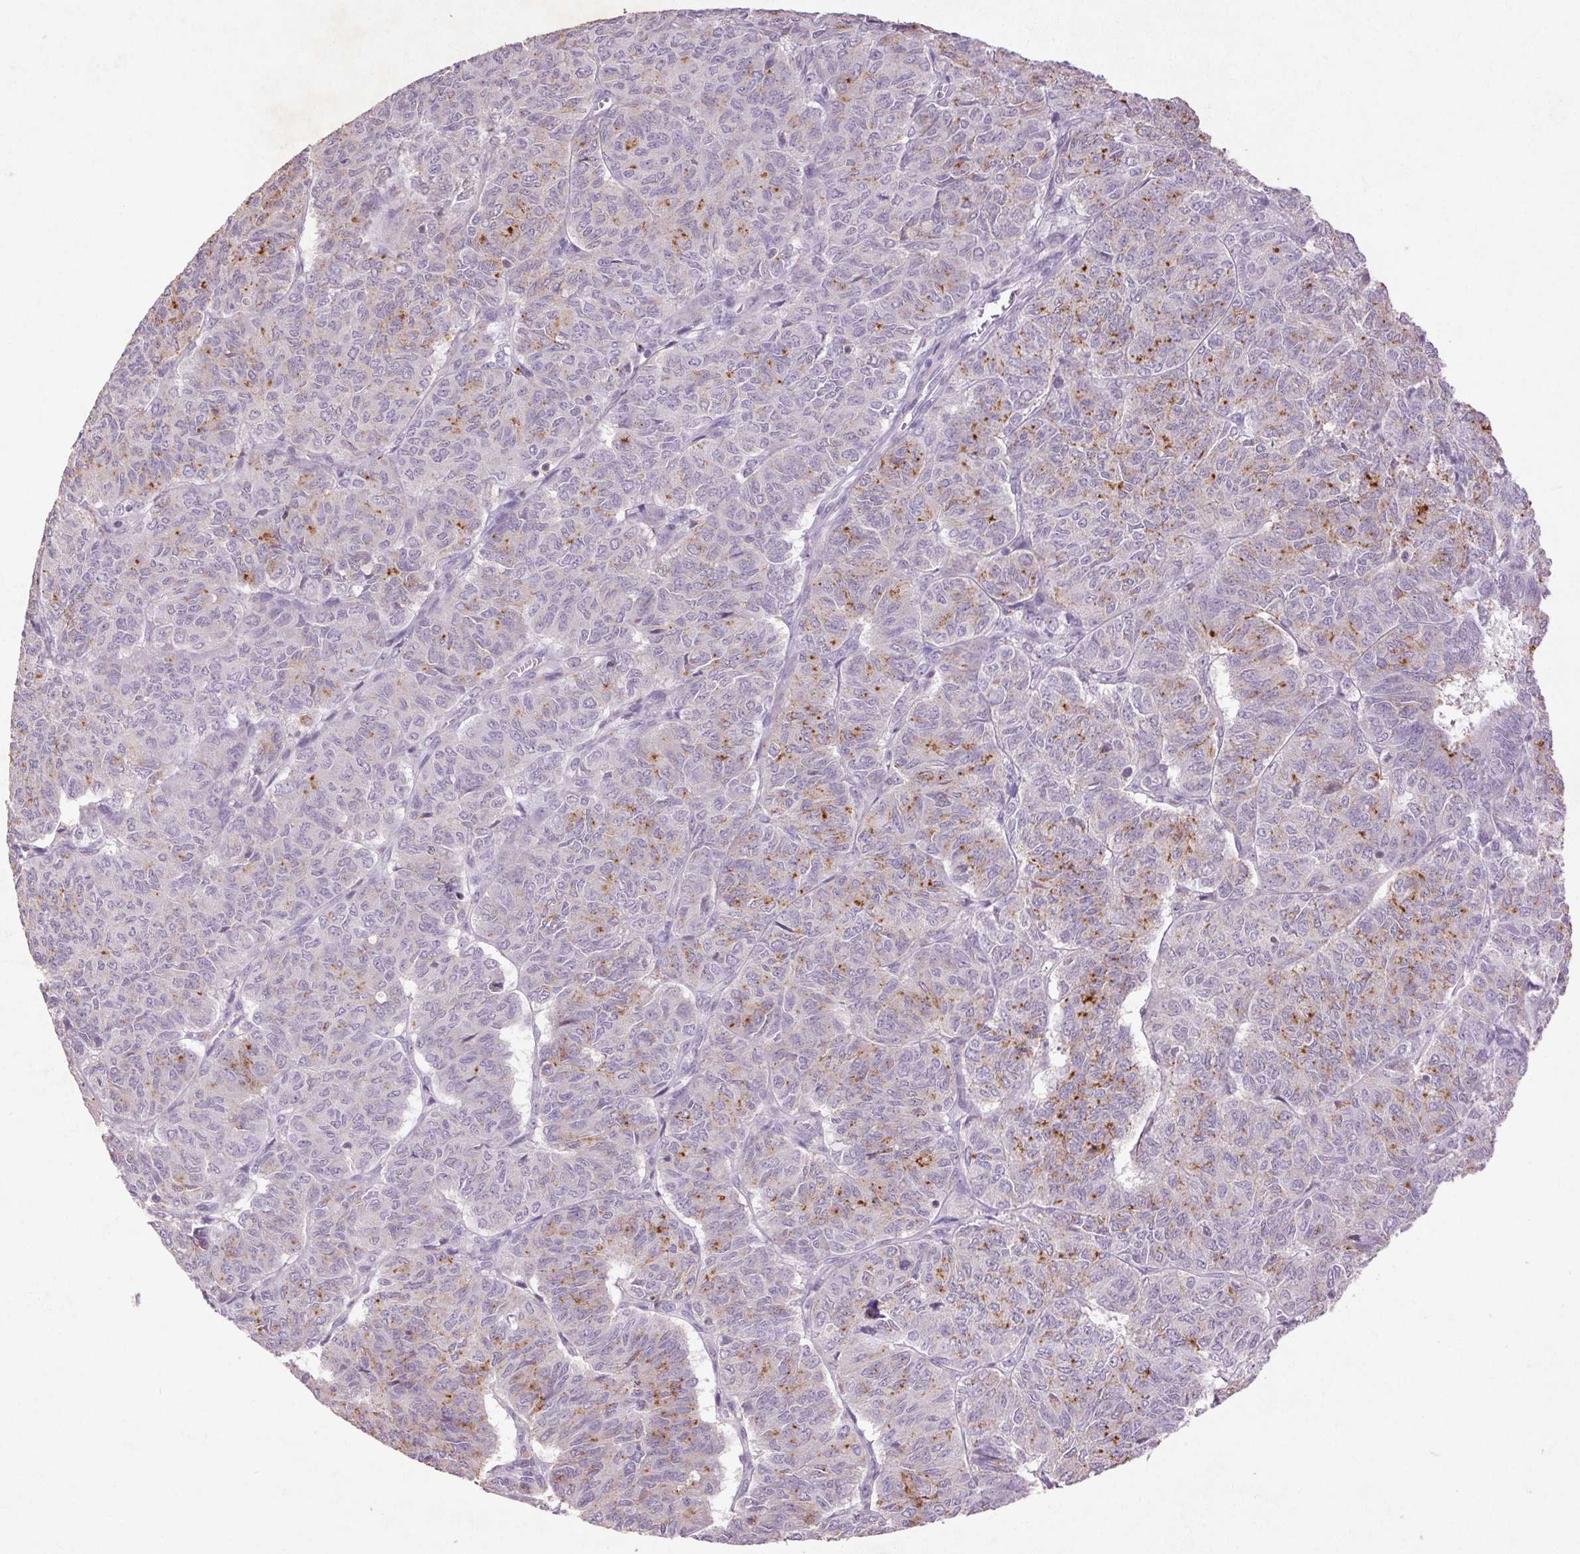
{"staining": {"intensity": "strong", "quantity": "<25%", "location": "cytoplasmic/membranous"}, "tissue": "ovarian cancer", "cell_type": "Tumor cells", "image_type": "cancer", "snomed": [{"axis": "morphology", "description": "Carcinoma, endometroid"}, {"axis": "topography", "description": "Ovary"}], "caption": "A brown stain shows strong cytoplasmic/membranous expression of a protein in ovarian endometroid carcinoma tumor cells.", "gene": "FNDC7", "patient": {"sex": "female", "age": 80}}